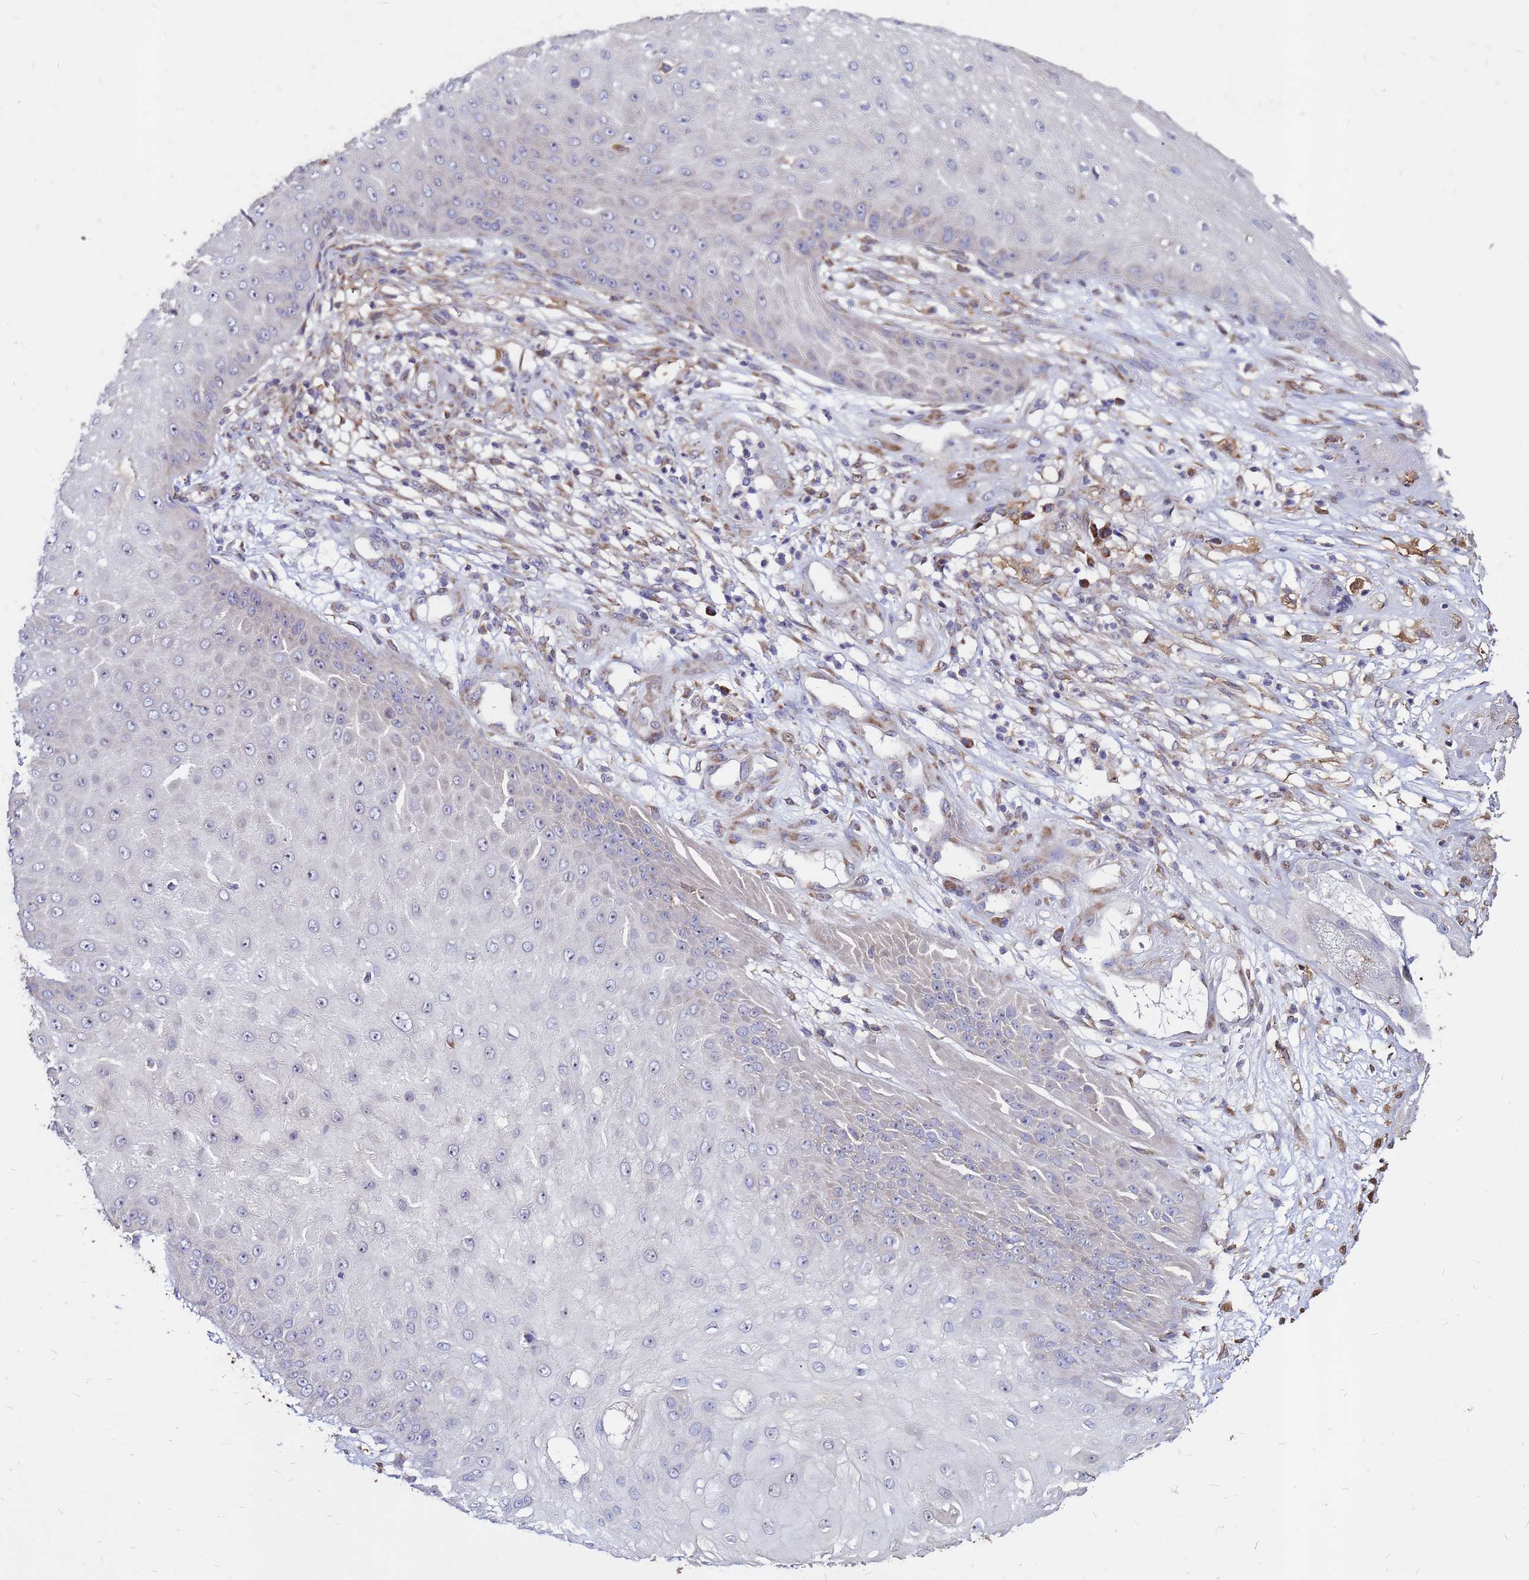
{"staining": {"intensity": "negative", "quantity": "none", "location": "none"}, "tissue": "skin cancer", "cell_type": "Tumor cells", "image_type": "cancer", "snomed": [{"axis": "morphology", "description": "Squamous cell carcinoma, NOS"}, {"axis": "topography", "description": "Skin"}], "caption": "Protein analysis of skin cancer (squamous cell carcinoma) demonstrates no significant expression in tumor cells. Nuclei are stained in blue.", "gene": "MOB2", "patient": {"sex": "male", "age": 70}}